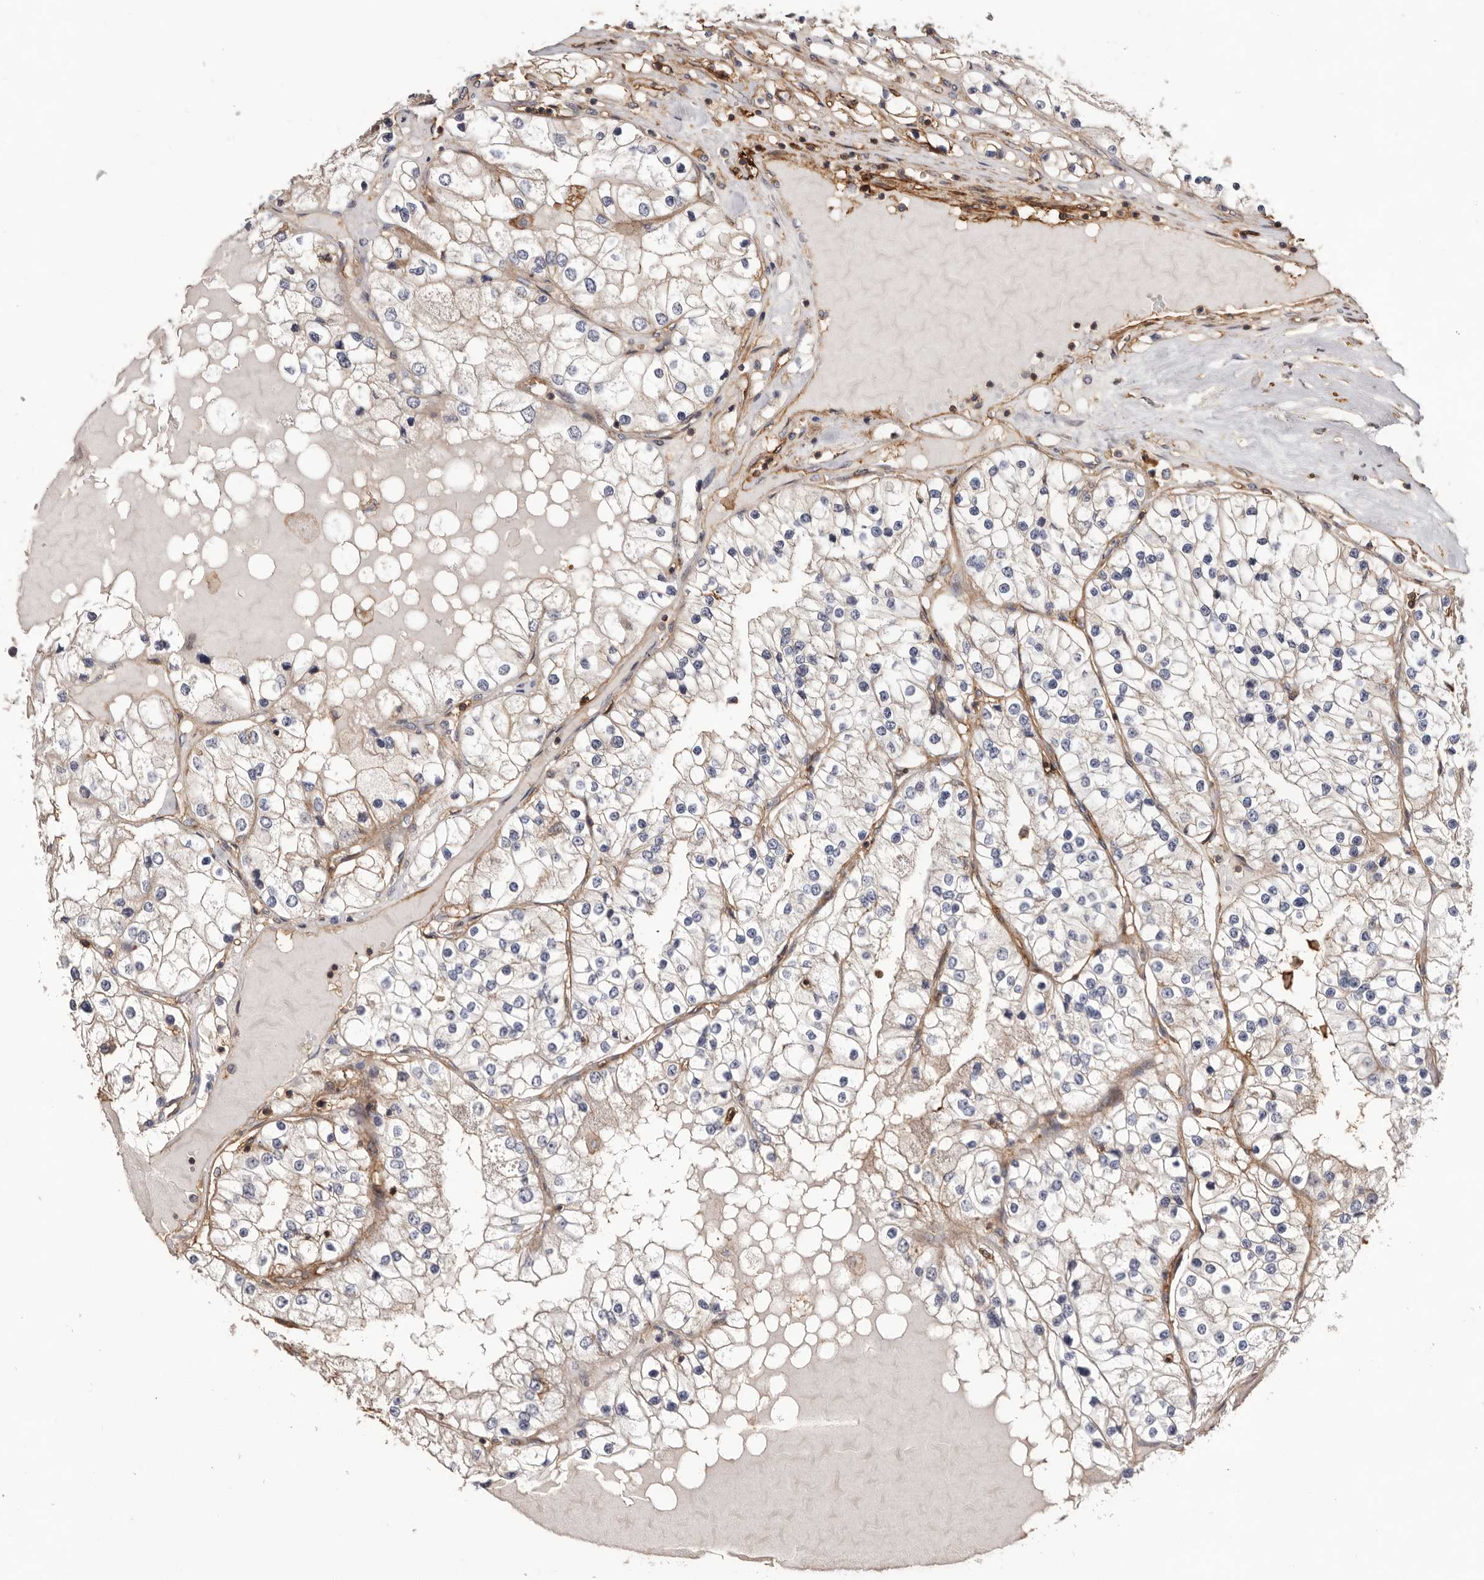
{"staining": {"intensity": "moderate", "quantity": "<25%", "location": "cytoplasmic/membranous"}, "tissue": "renal cancer", "cell_type": "Tumor cells", "image_type": "cancer", "snomed": [{"axis": "morphology", "description": "Adenocarcinoma, NOS"}, {"axis": "topography", "description": "Kidney"}], "caption": "Immunohistochemistry of renal adenocarcinoma shows low levels of moderate cytoplasmic/membranous expression in about <25% of tumor cells.", "gene": "MMACHC", "patient": {"sex": "male", "age": 68}}